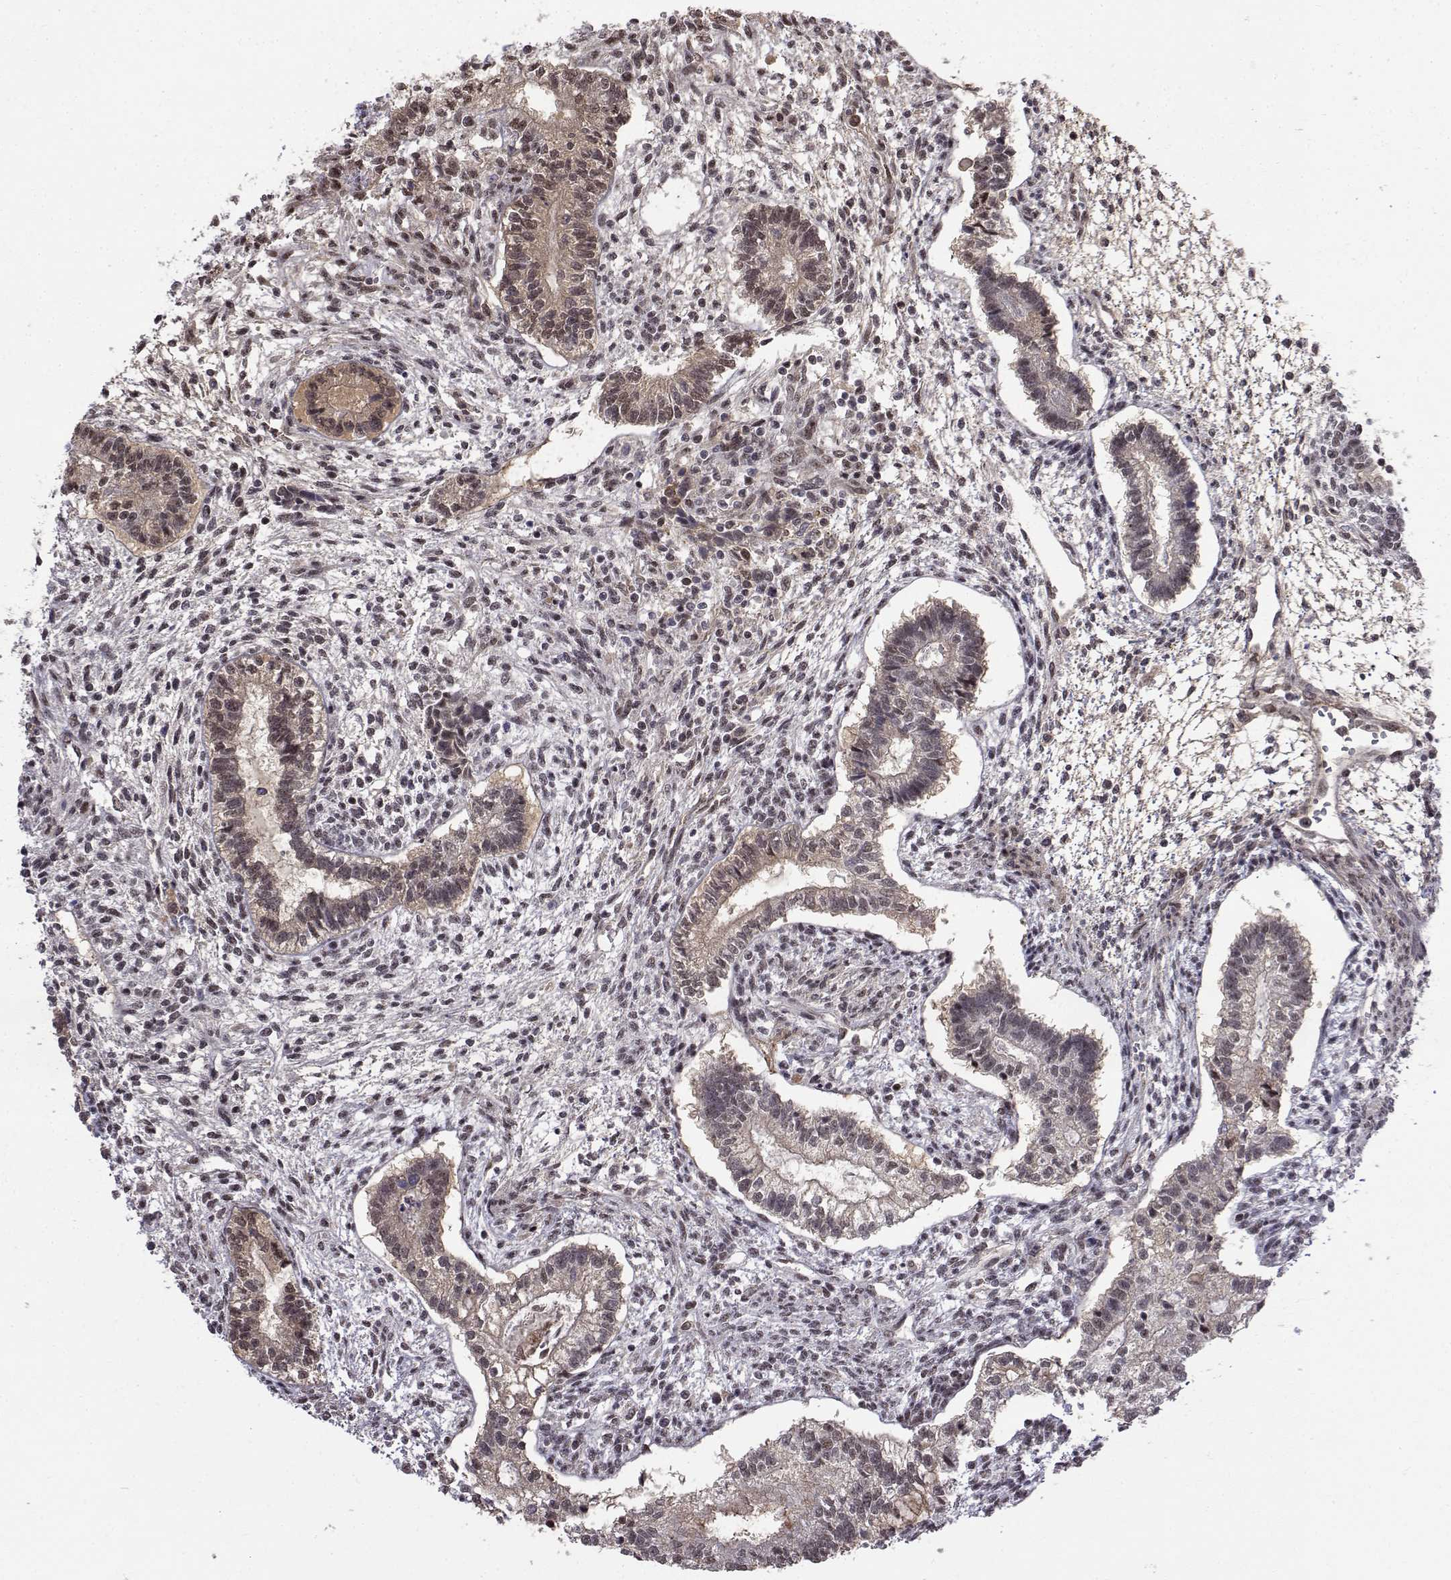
{"staining": {"intensity": "moderate", "quantity": "25%-75%", "location": "nuclear"}, "tissue": "testis cancer", "cell_type": "Tumor cells", "image_type": "cancer", "snomed": [{"axis": "morphology", "description": "Carcinoma, Embryonal, NOS"}, {"axis": "topography", "description": "Testis"}], "caption": "Embryonal carcinoma (testis) stained with a protein marker demonstrates moderate staining in tumor cells.", "gene": "ITGA7", "patient": {"sex": "male", "age": 37}}